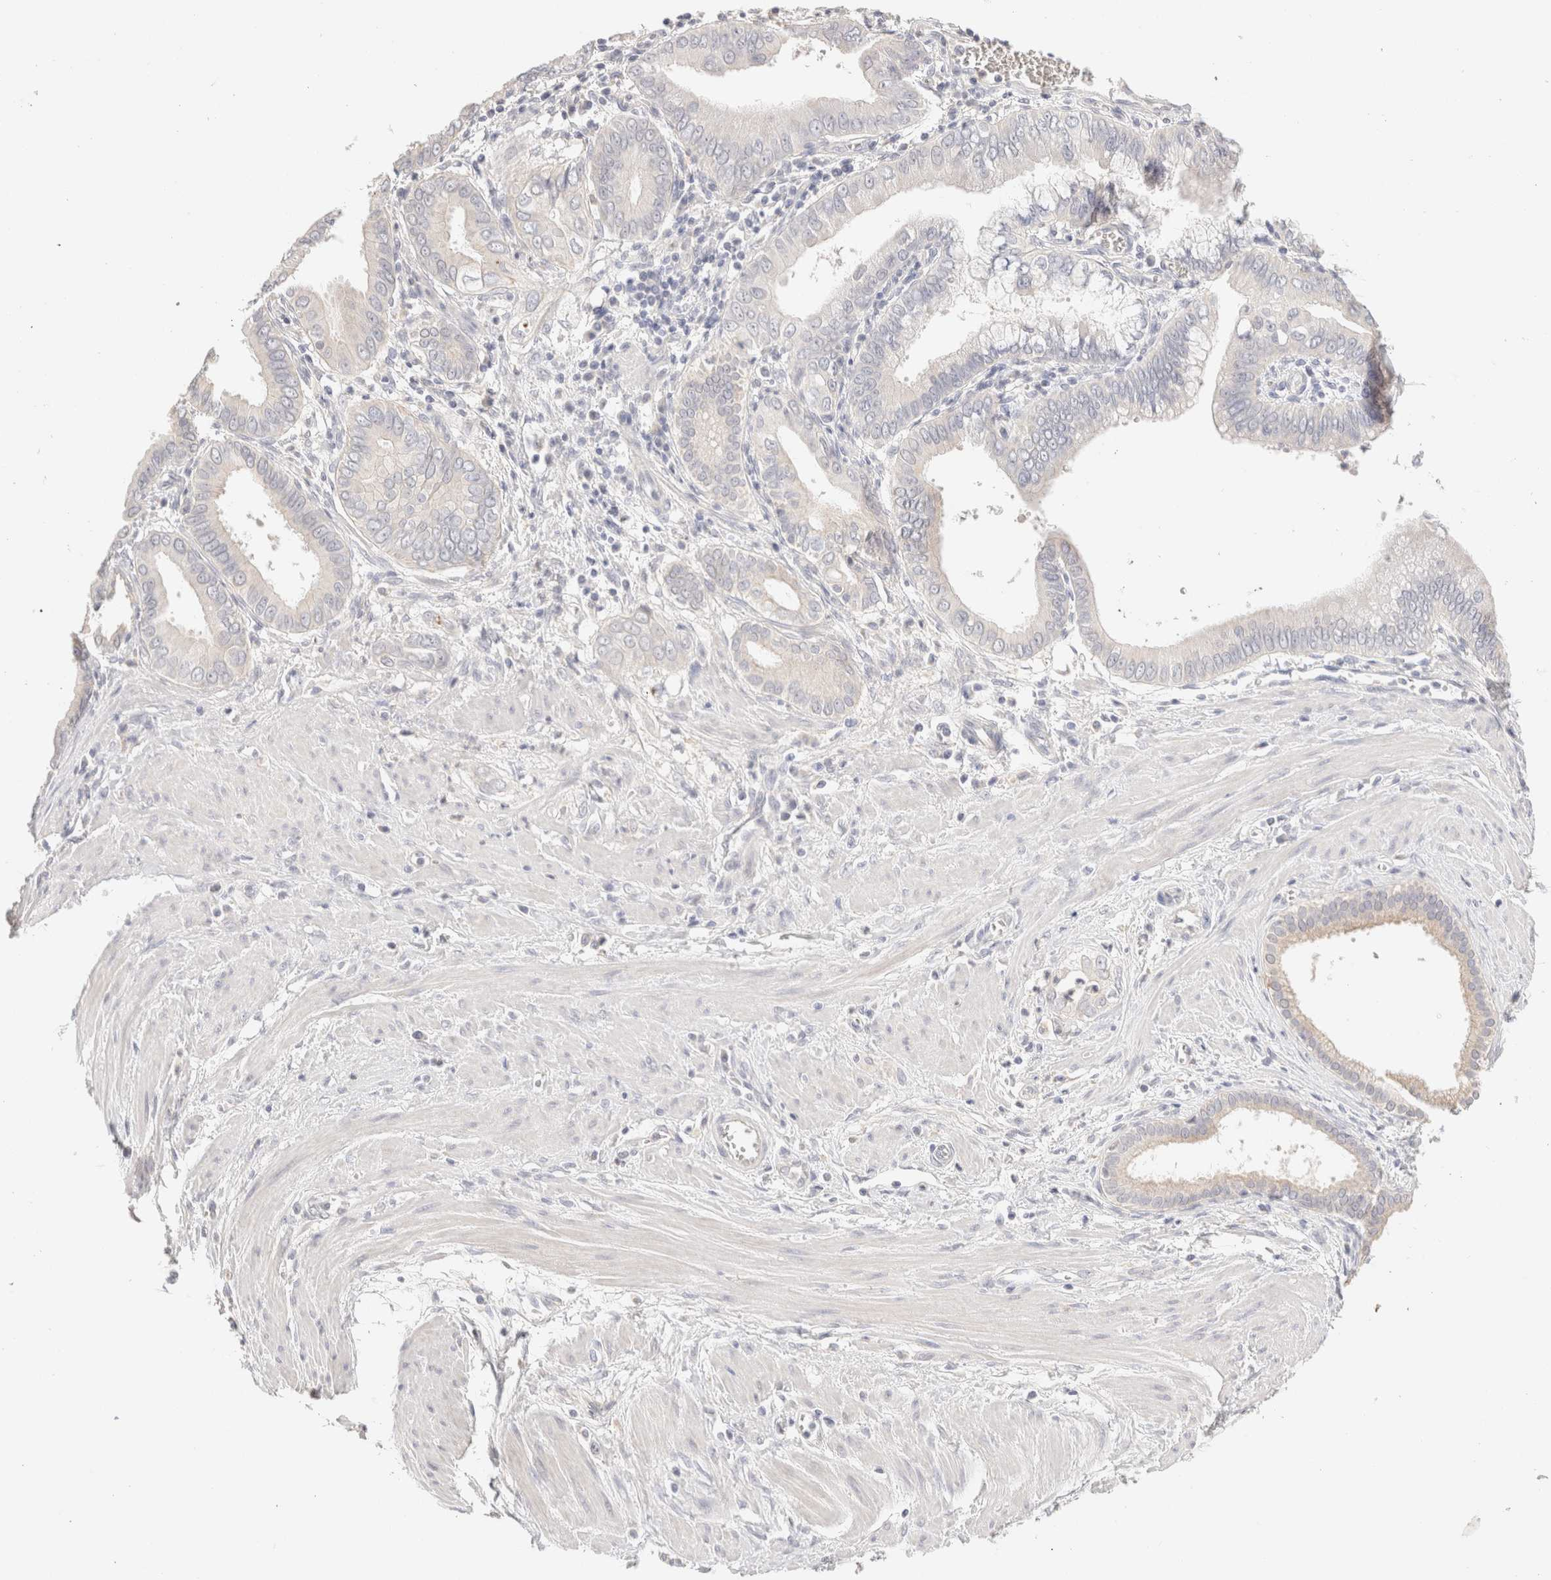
{"staining": {"intensity": "negative", "quantity": "none", "location": "none"}, "tissue": "pancreatic cancer", "cell_type": "Tumor cells", "image_type": "cancer", "snomed": [{"axis": "morphology", "description": "Normal tissue, NOS"}, {"axis": "topography", "description": "Lymph node"}], "caption": "Tumor cells show no significant protein expression in pancreatic cancer.", "gene": "SCGB2A2", "patient": {"sex": "male", "age": 50}}